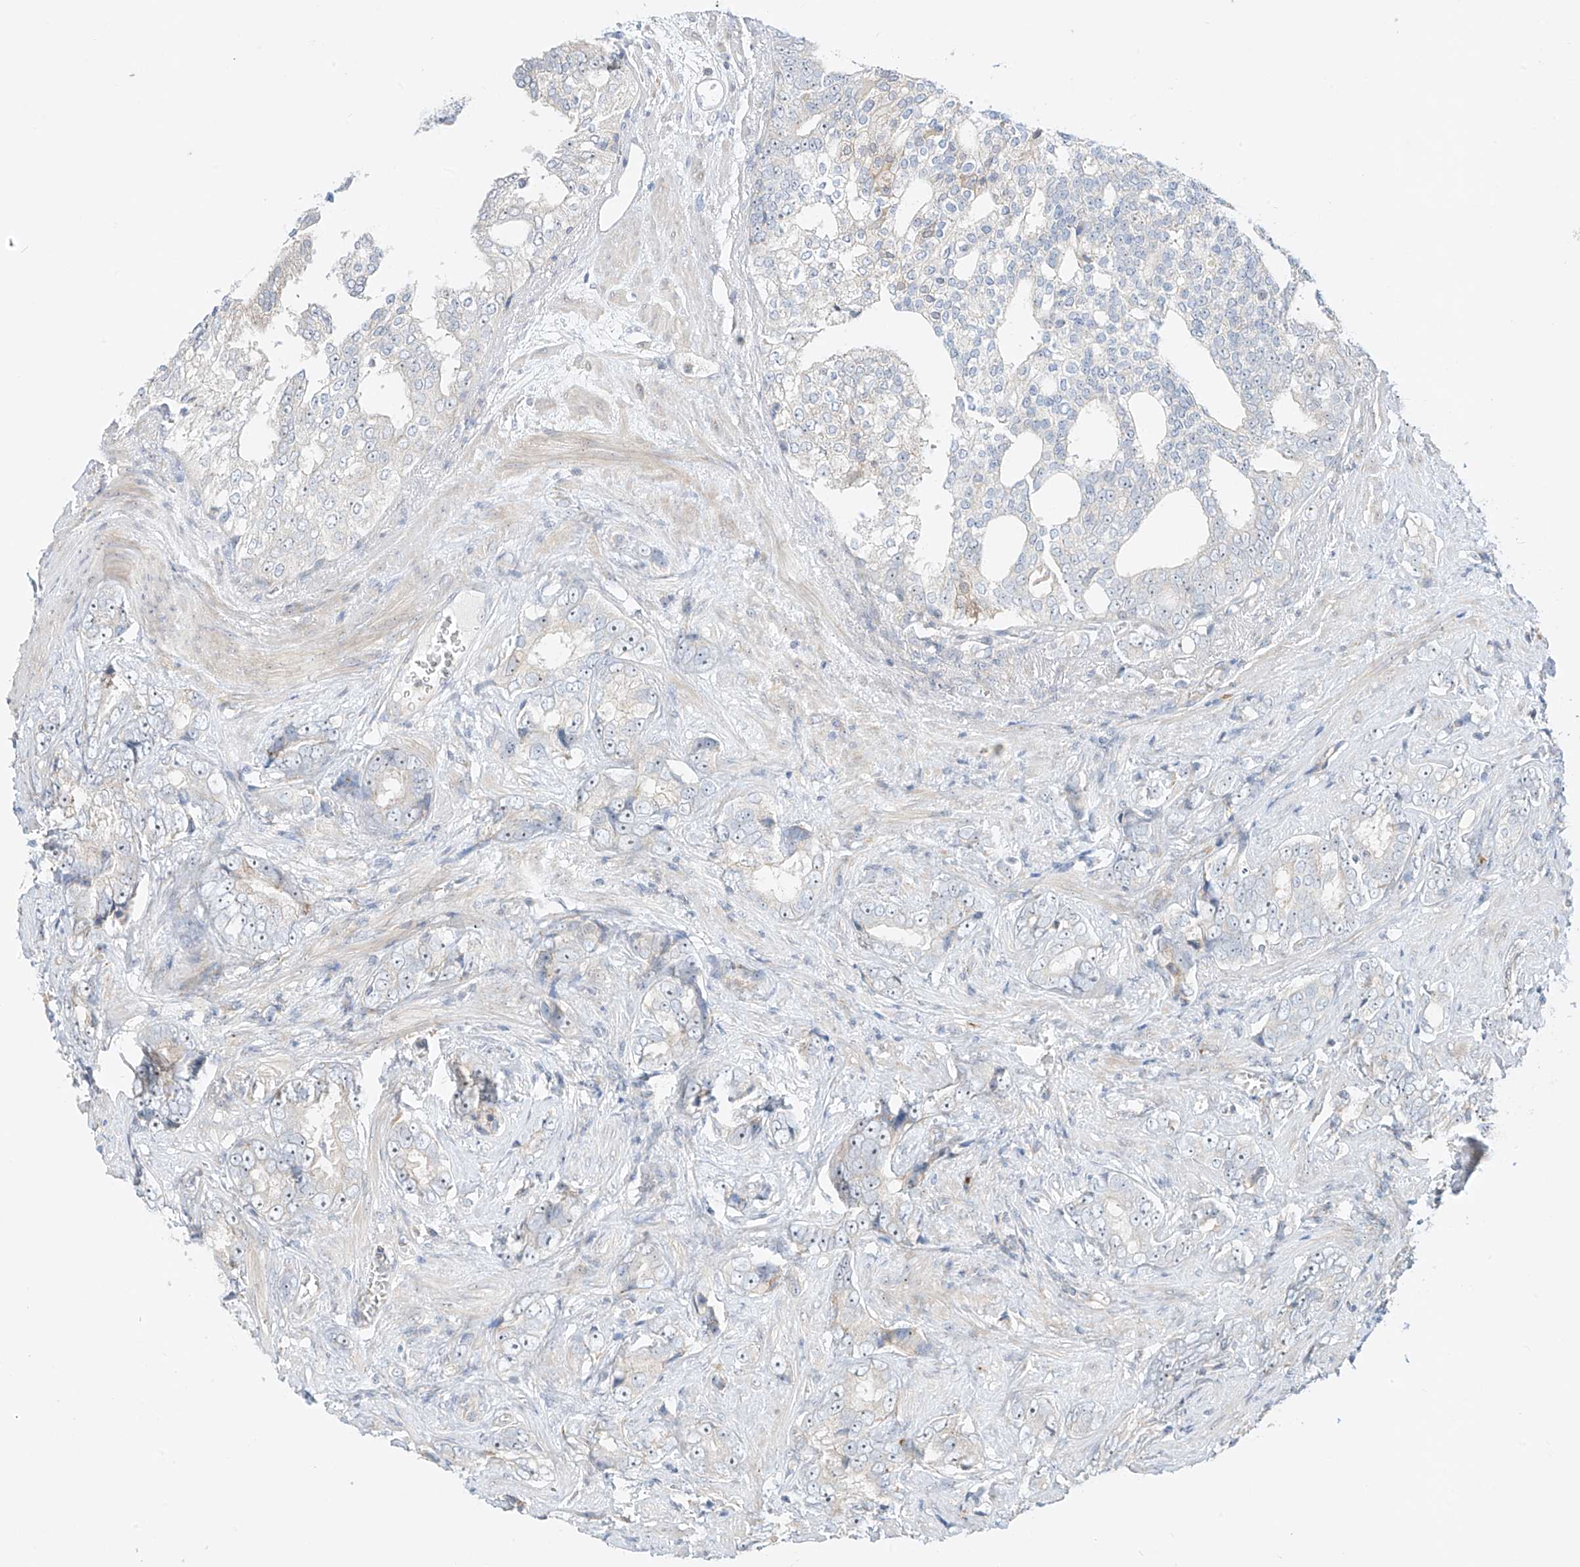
{"staining": {"intensity": "negative", "quantity": "none", "location": "none"}, "tissue": "prostate cancer", "cell_type": "Tumor cells", "image_type": "cancer", "snomed": [{"axis": "morphology", "description": "Adenocarcinoma, High grade"}, {"axis": "topography", "description": "Prostate"}], "caption": "Immunohistochemistry histopathology image of neoplastic tissue: prostate cancer (adenocarcinoma (high-grade)) stained with DAB (3,3'-diaminobenzidine) demonstrates no significant protein positivity in tumor cells.", "gene": "SYTL3", "patient": {"sex": "male", "age": 66}}